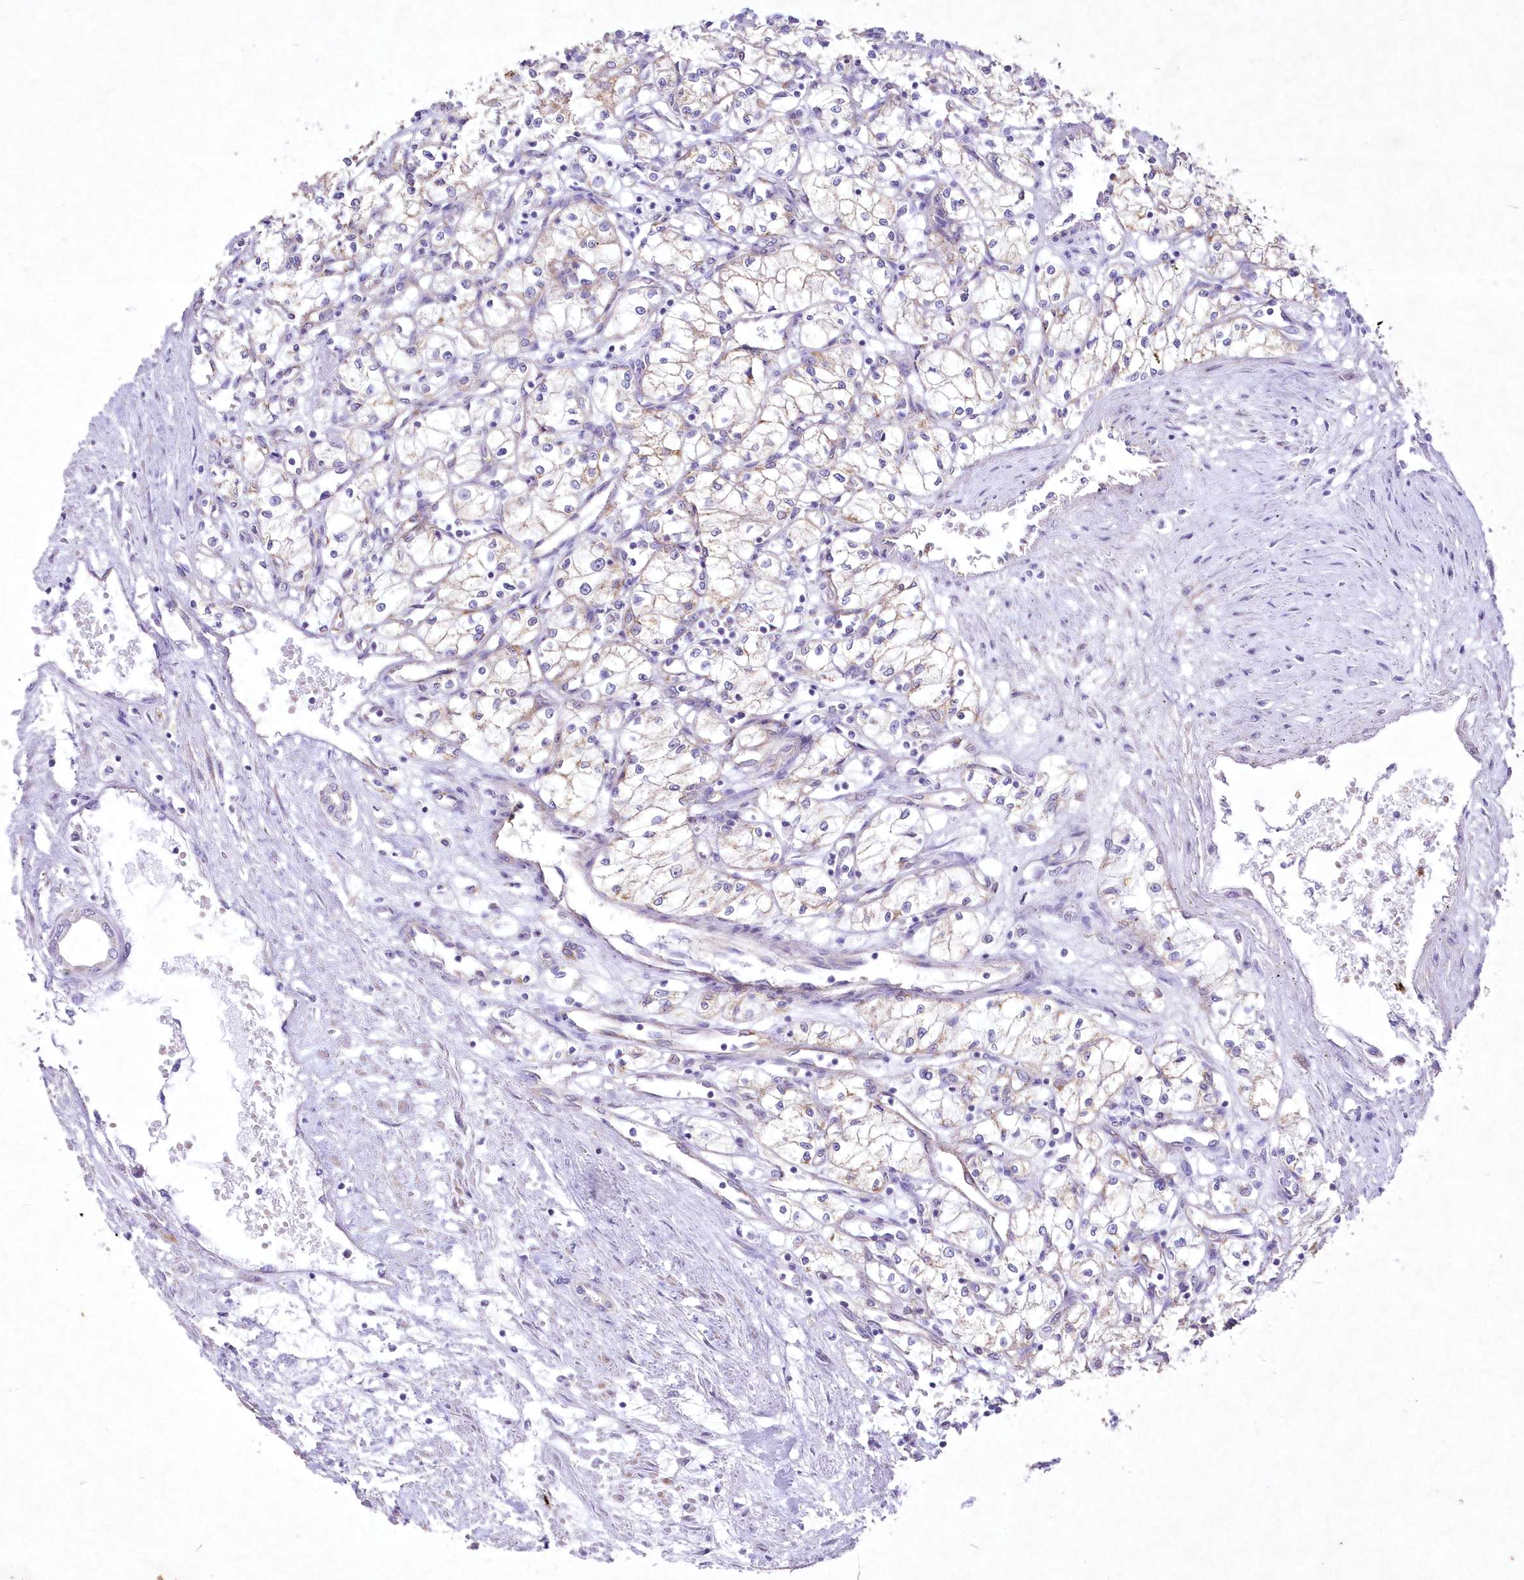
{"staining": {"intensity": "negative", "quantity": "none", "location": "none"}, "tissue": "renal cancer", "cell_type": "Tumor cells", "image_type": "cancer", "snomed": [{"axis": "morphology", "description": "Adenocarcinoma, NOS"}, {"axis": "topography", "description": "Kidney"}], "caption": "High power microscopy histopathology image of an immunohistochemistry (IHC) histopathology image of adenocarcinoma (renal), revealing no significant staining in tumor cells.", "gene": "ITSN2", "patient": {"sex": "male", "age": 59}}